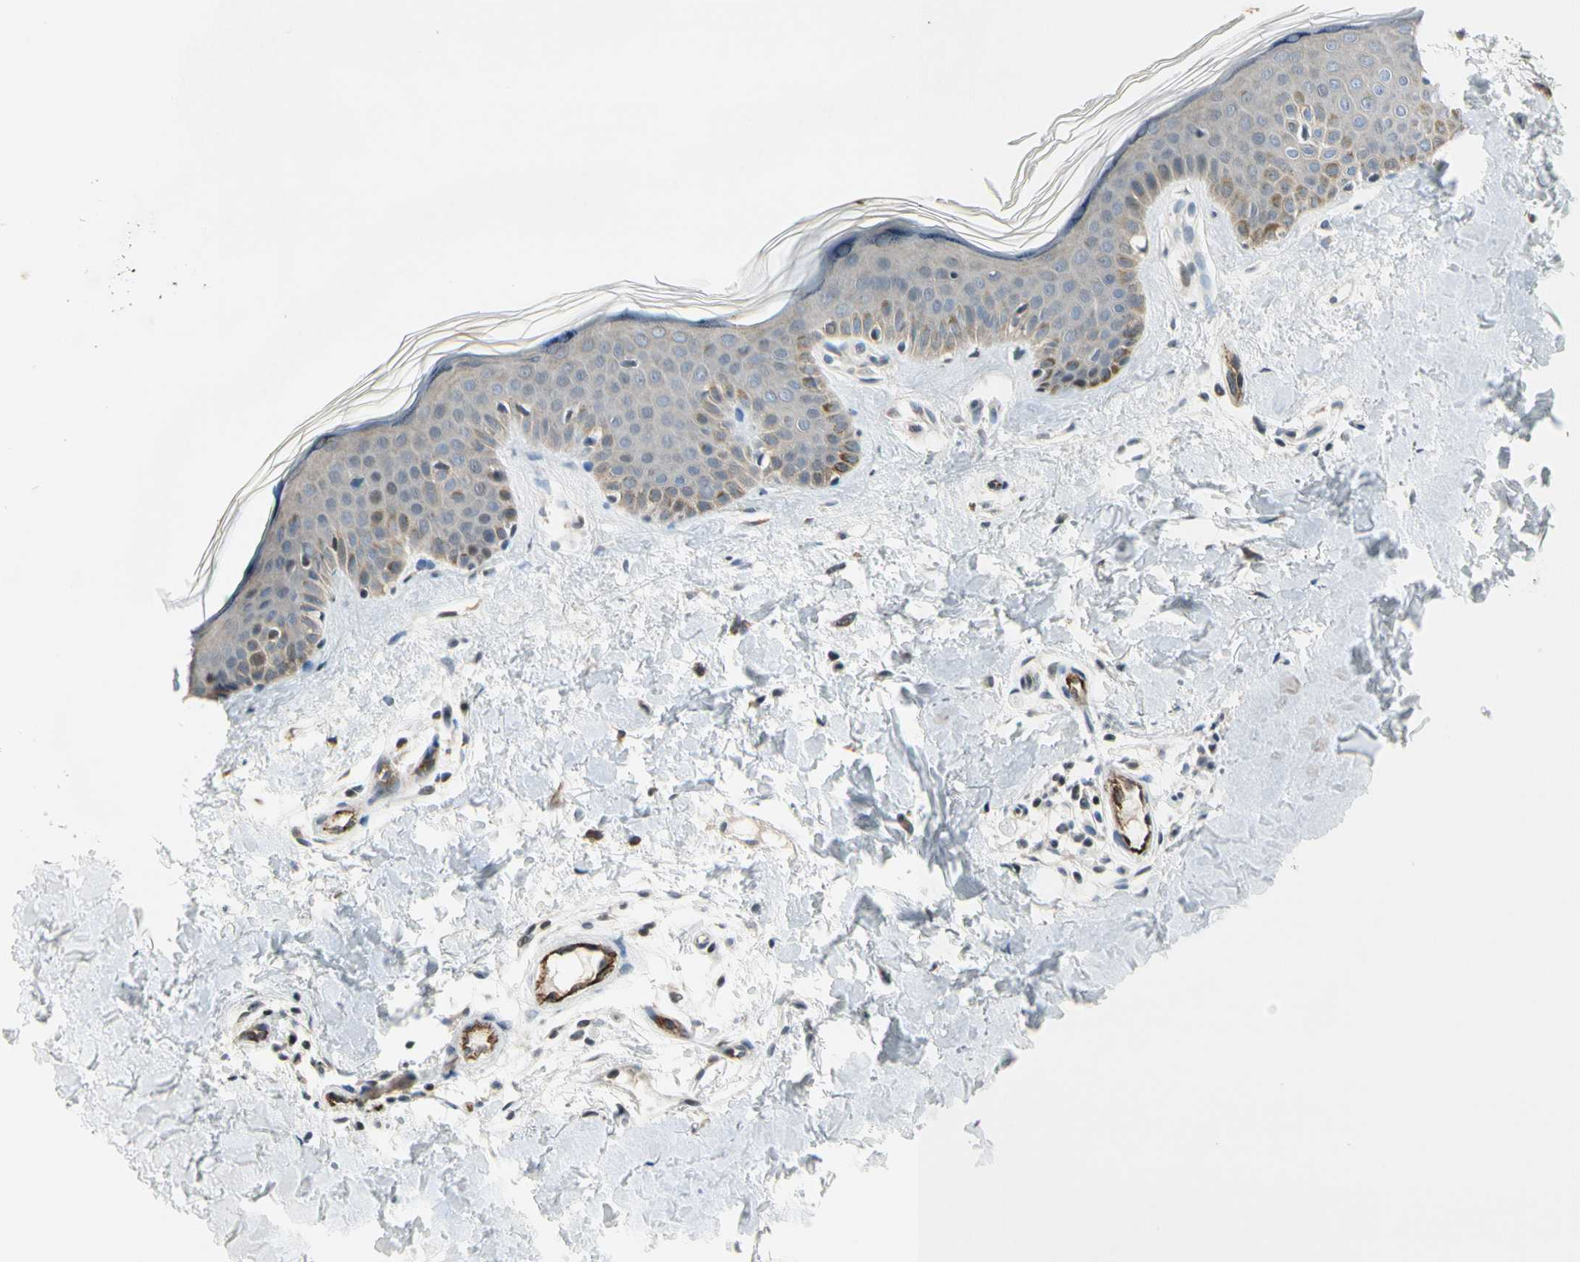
{"staining": {"intensity": "moderate", "quantity": ">75%", "location": "cytoplasmic/membranous,nuclear"}, "tissue": "skin", "cell_type": "Fibroblasts", "image_type": "normal", "snomed": [{"axis": "morphology", "description": "Normal tissue, NOS"}, {"axis": "topography", "description": "Skin"}], "caption": "The histopathology image demonstrates staining of unremarkable skin, revealing moderate cytoplasmic/membranous,nuclear protein expression (brown color) within fibroblasts.", "gene": "NPDC1", "patient": {"sex": "male", "age": 67}}